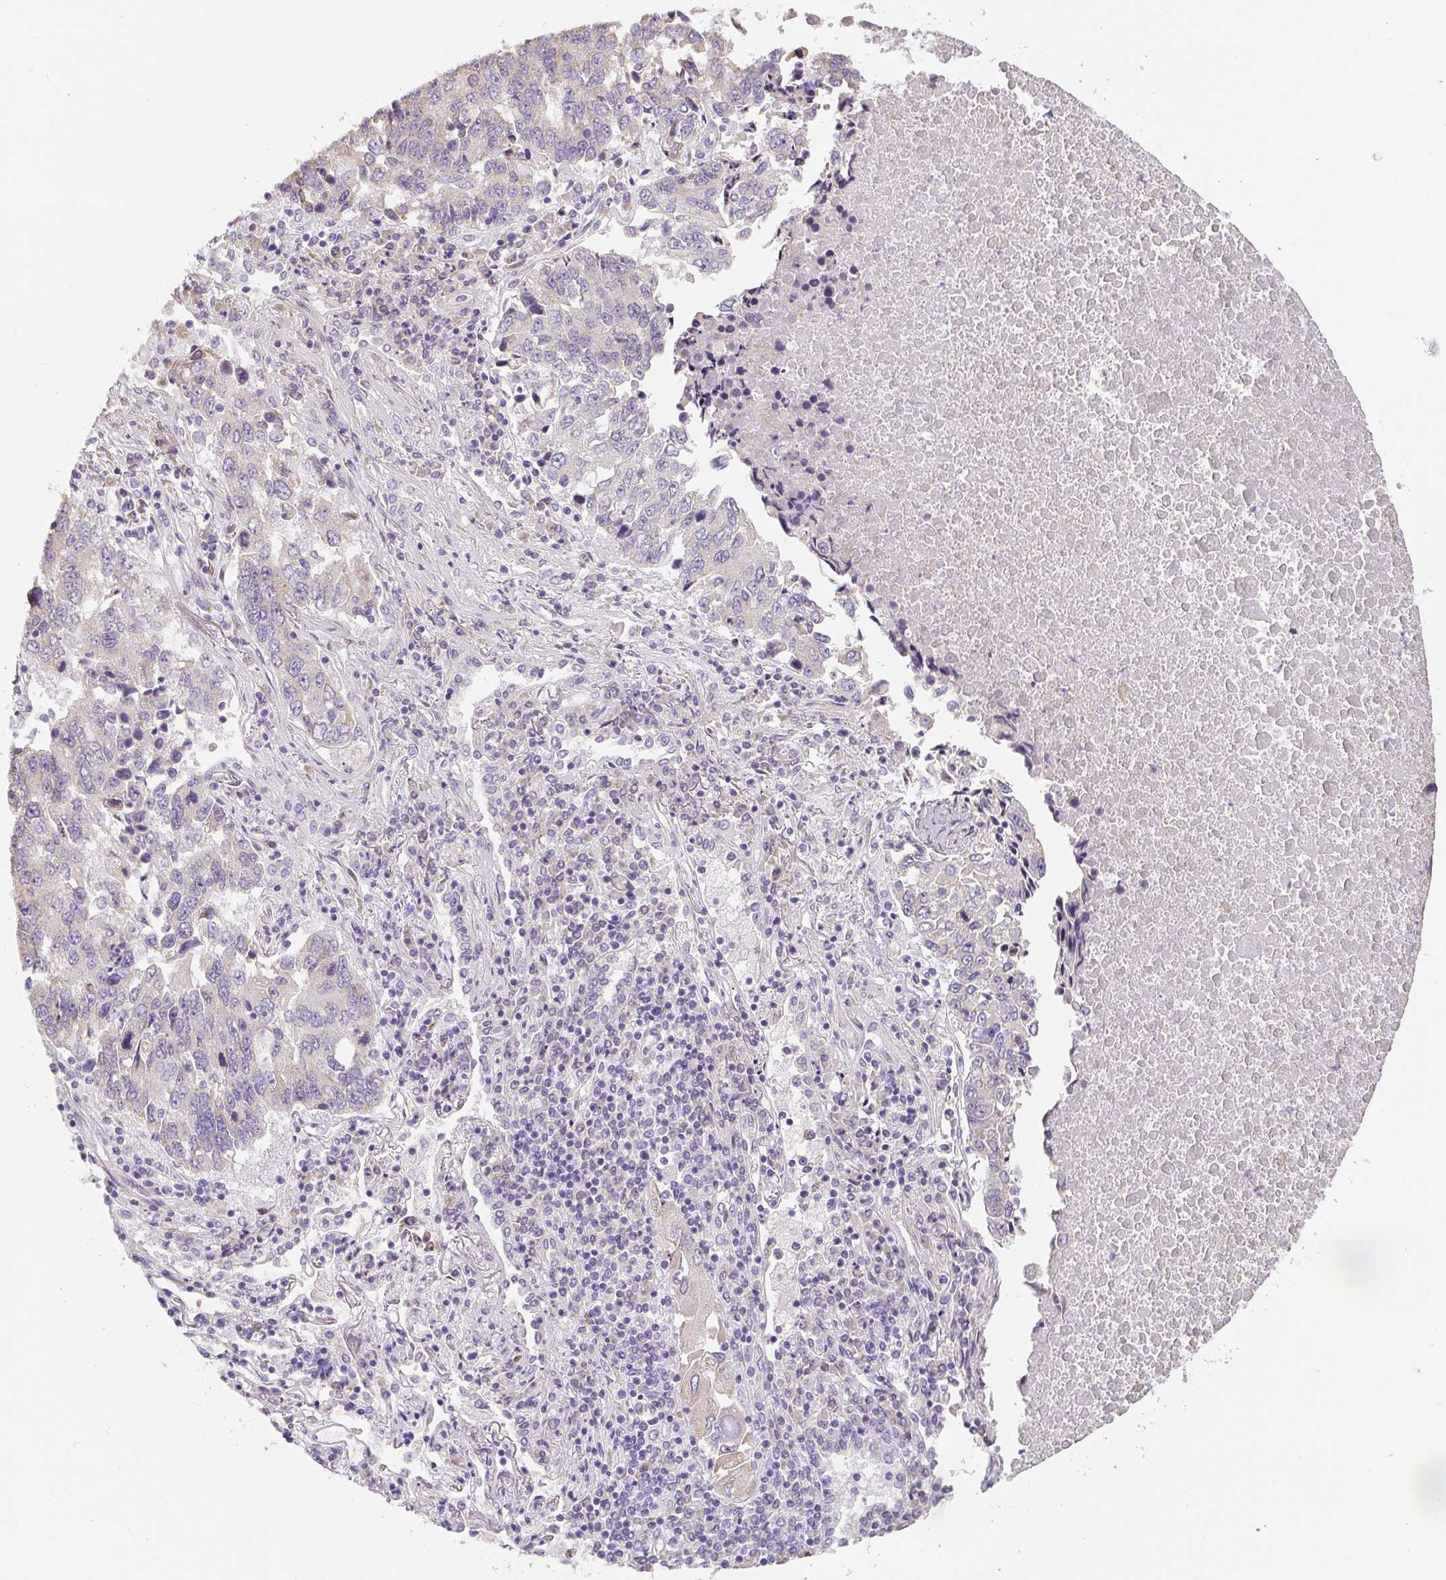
{"staining": {"intensity": "negative", "quantity": "none", "location": "none"}, "tissue": "lung cancer", "cell_type": "Tumor cells", "image_type": "cancer", "snomed": [{"axis": "morphology", "description": "Squamous cell carcinoma, NOS"}, {"axis": "topography", "description": "Lung"}], "caption": "IHC micrograph of neoplastic tissue: lung cancer (squamous cell carcinoma) stained with DAB (3,3'-diaminobenzidine) exhibits no significant protein expression in tumor cells.", "gene": "PWWP3B", "patient": {"sex": "female", "age": 66}}